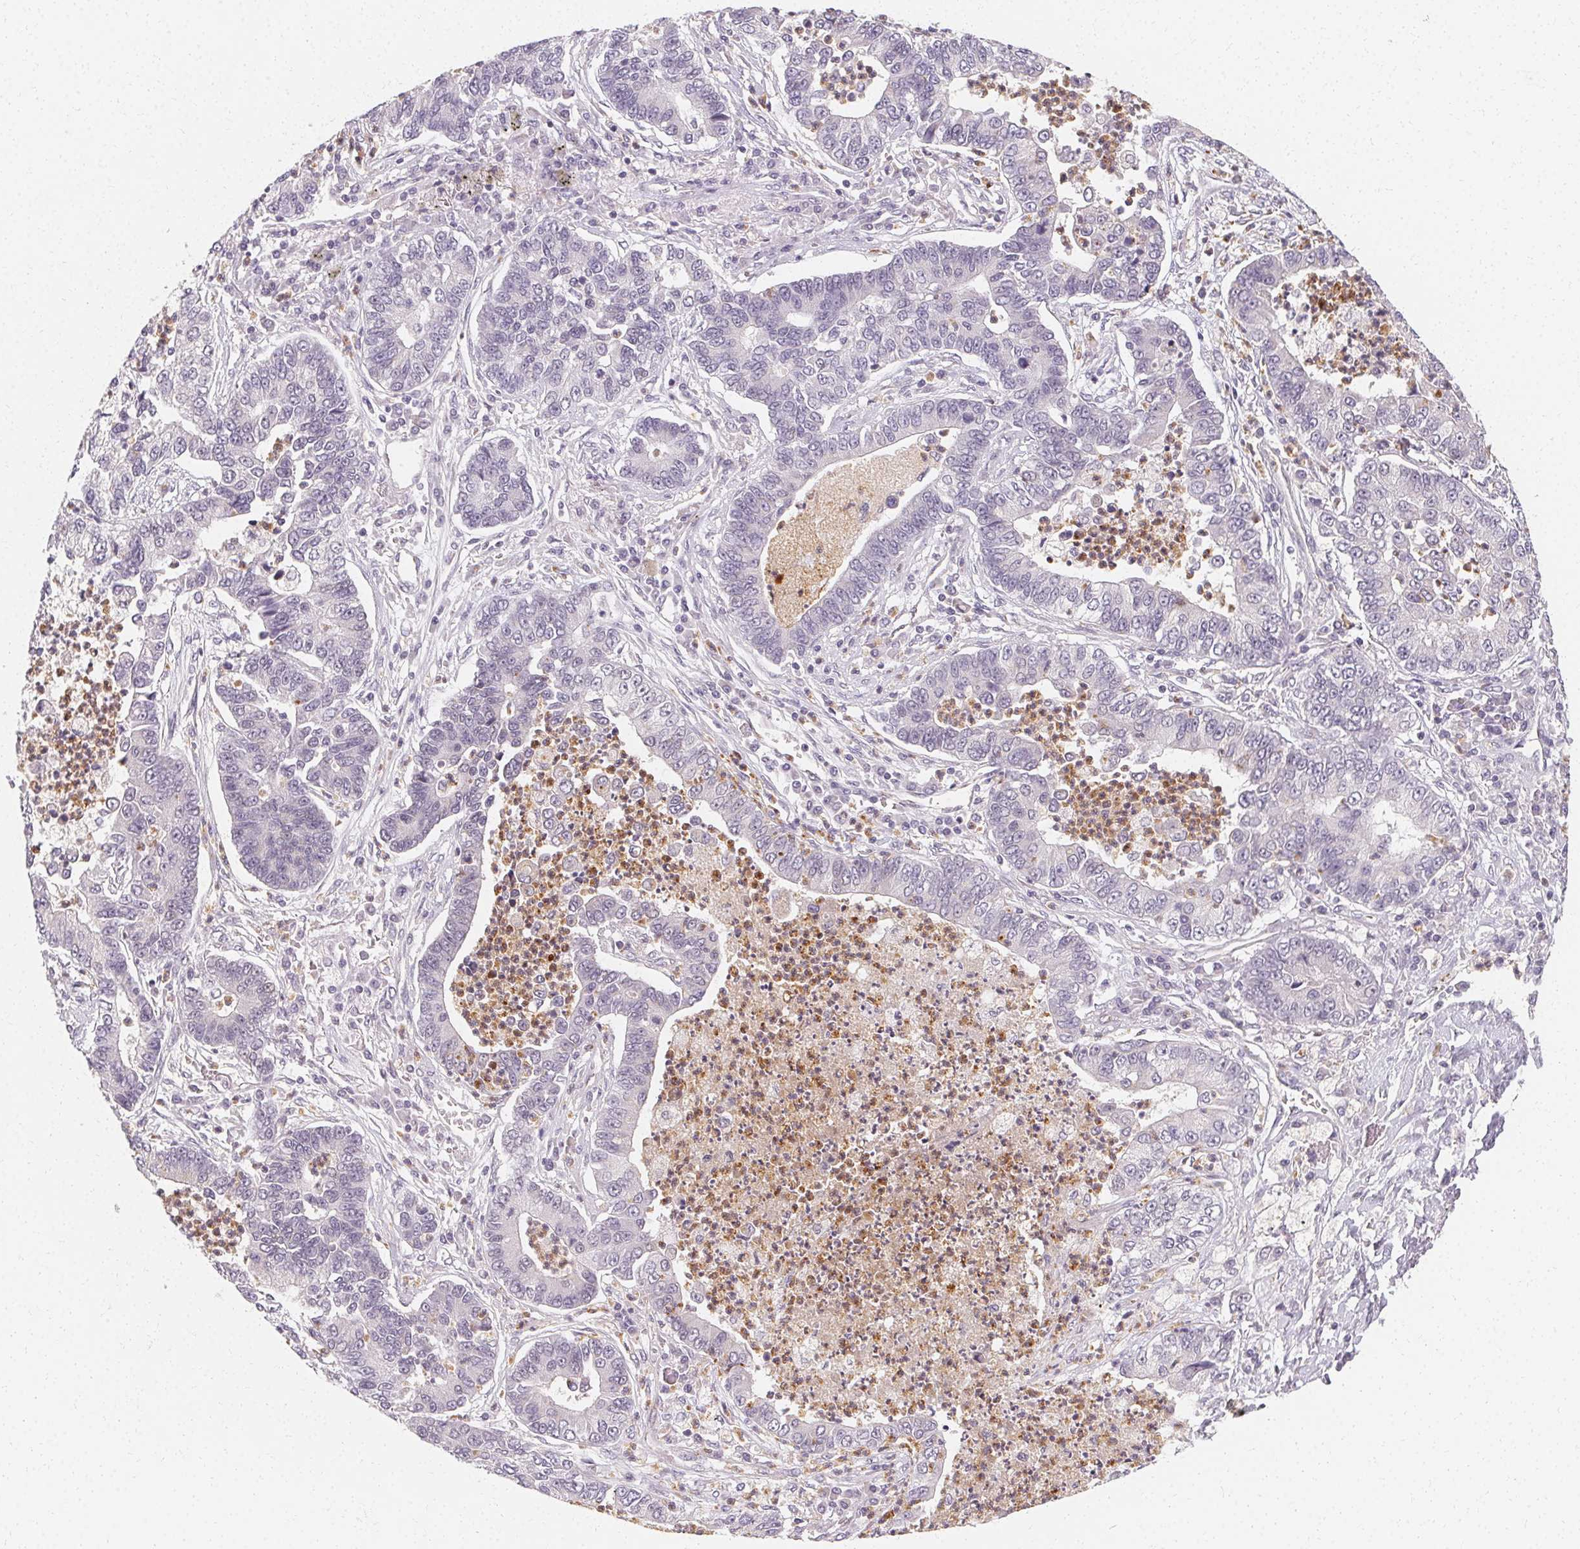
{"staining": {"intensity": "negative", "quantity": "none", "location": "none"}, "tissue": "lung cancer", "cell_type": "Tumor cells", "image_type": "cancer", "snomed": [{"axis": "morphology", "description": "Adenocarcinoma, NOS"}, {"axis": "topography", "description": "Lung"}], "caption": "The histopathology image displays no staining of tumor cells in lung cancer.", "gene": "CLCNKB", "patient": {"sex": "female", "age": 57}}